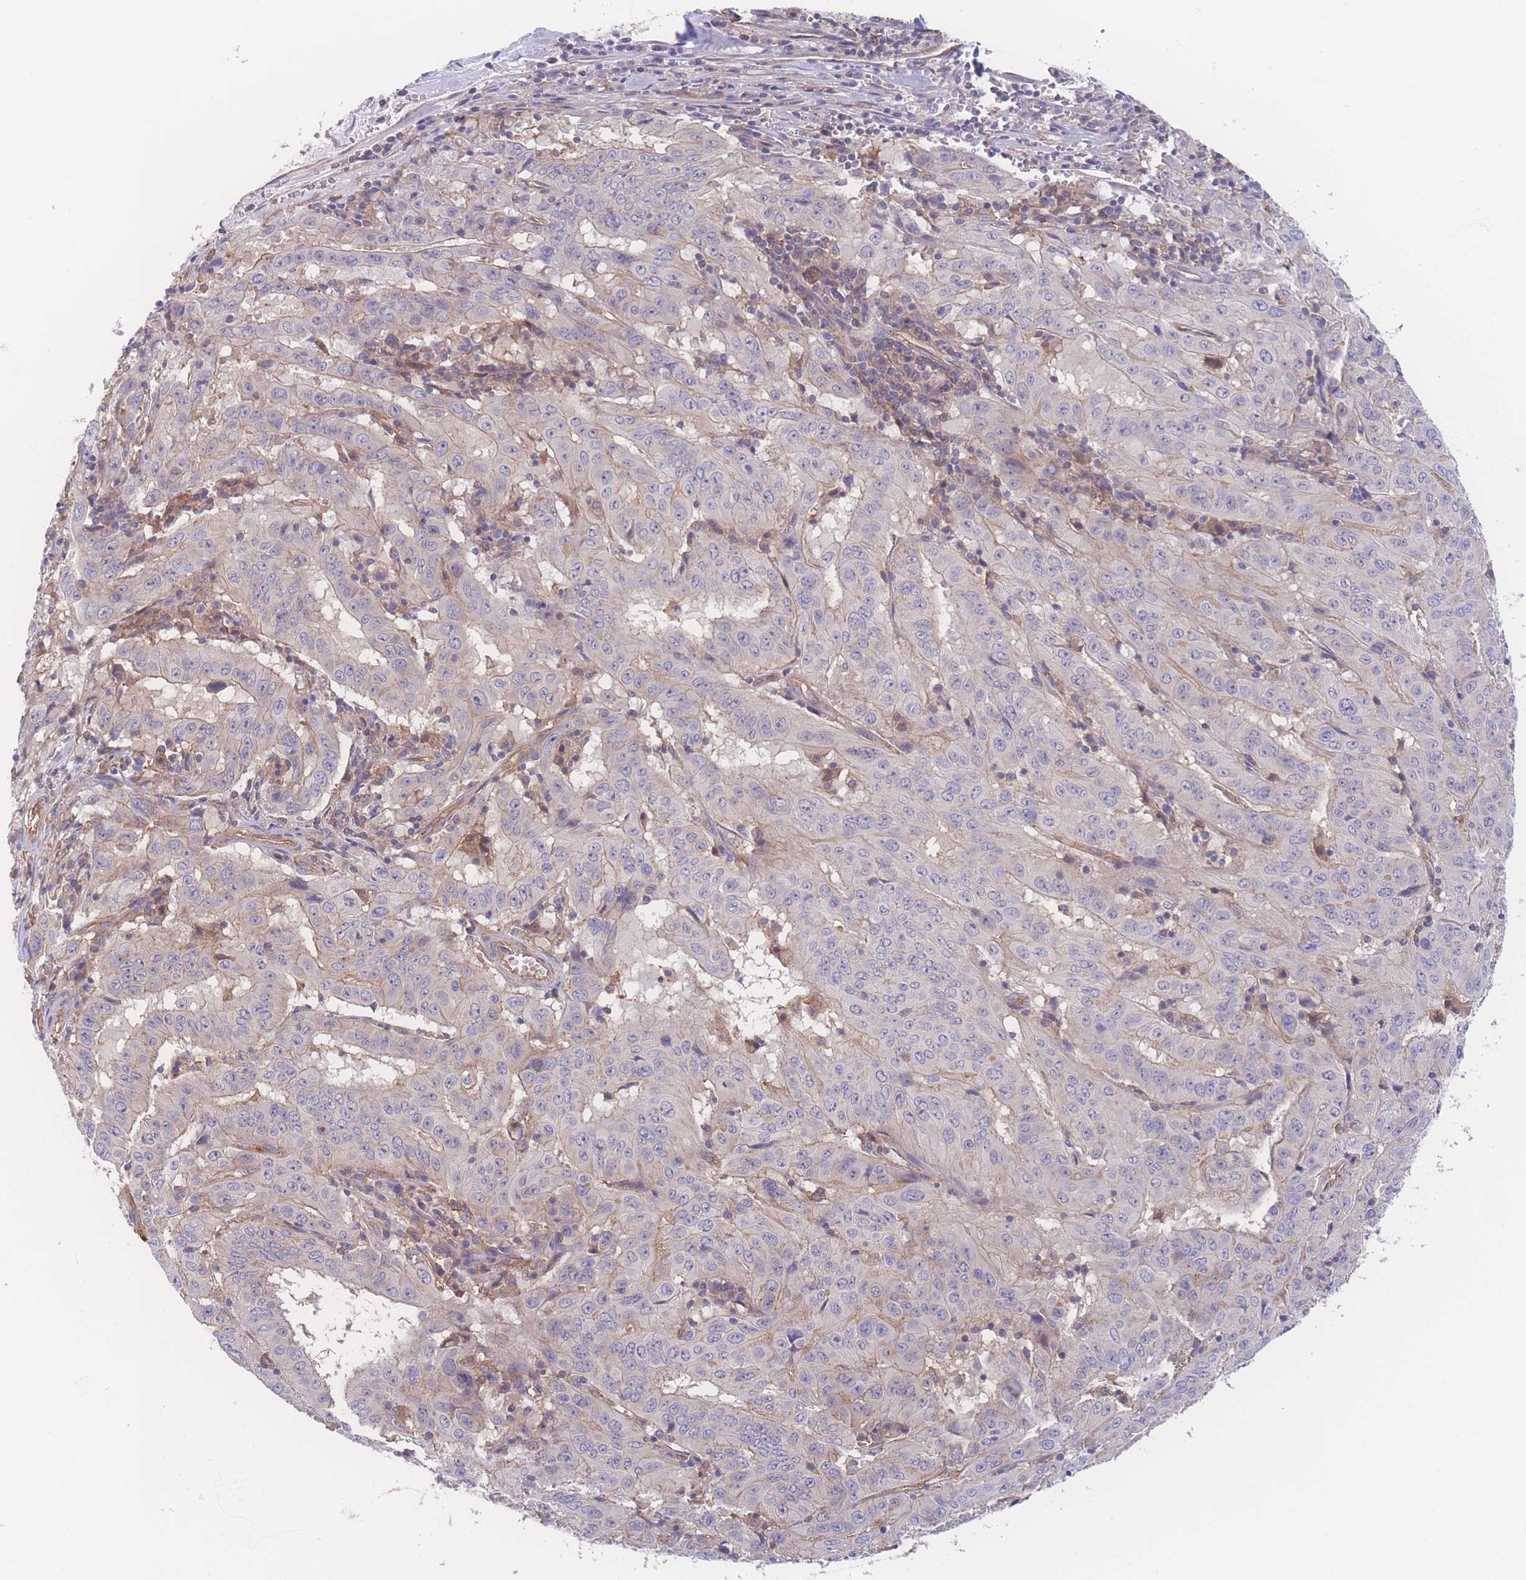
{"staining": {"intensity": "weak", "quantity": "<25%", "location": "cytoplasmic/membranous"}, "tissue": "pancreatic cancer", "cell_type": "Tumor cells", "image_type": "cancer", "snomed": [{"axis": "morphology", "description": "Adenocarcinoma, NOS"}, {"axis": "topography", "description": "Pancreas"}], "caption": "A high-resolution histopathology image shows immunohistochemistry staining of pancreatic cancer (adenocarcinoma), which exhibits no significant positivity in tumor cells. (DAB IHC with hematoxylin counter stain).", "gene": "CFAP97", "patient": {"sex": "male", "age": 63}}